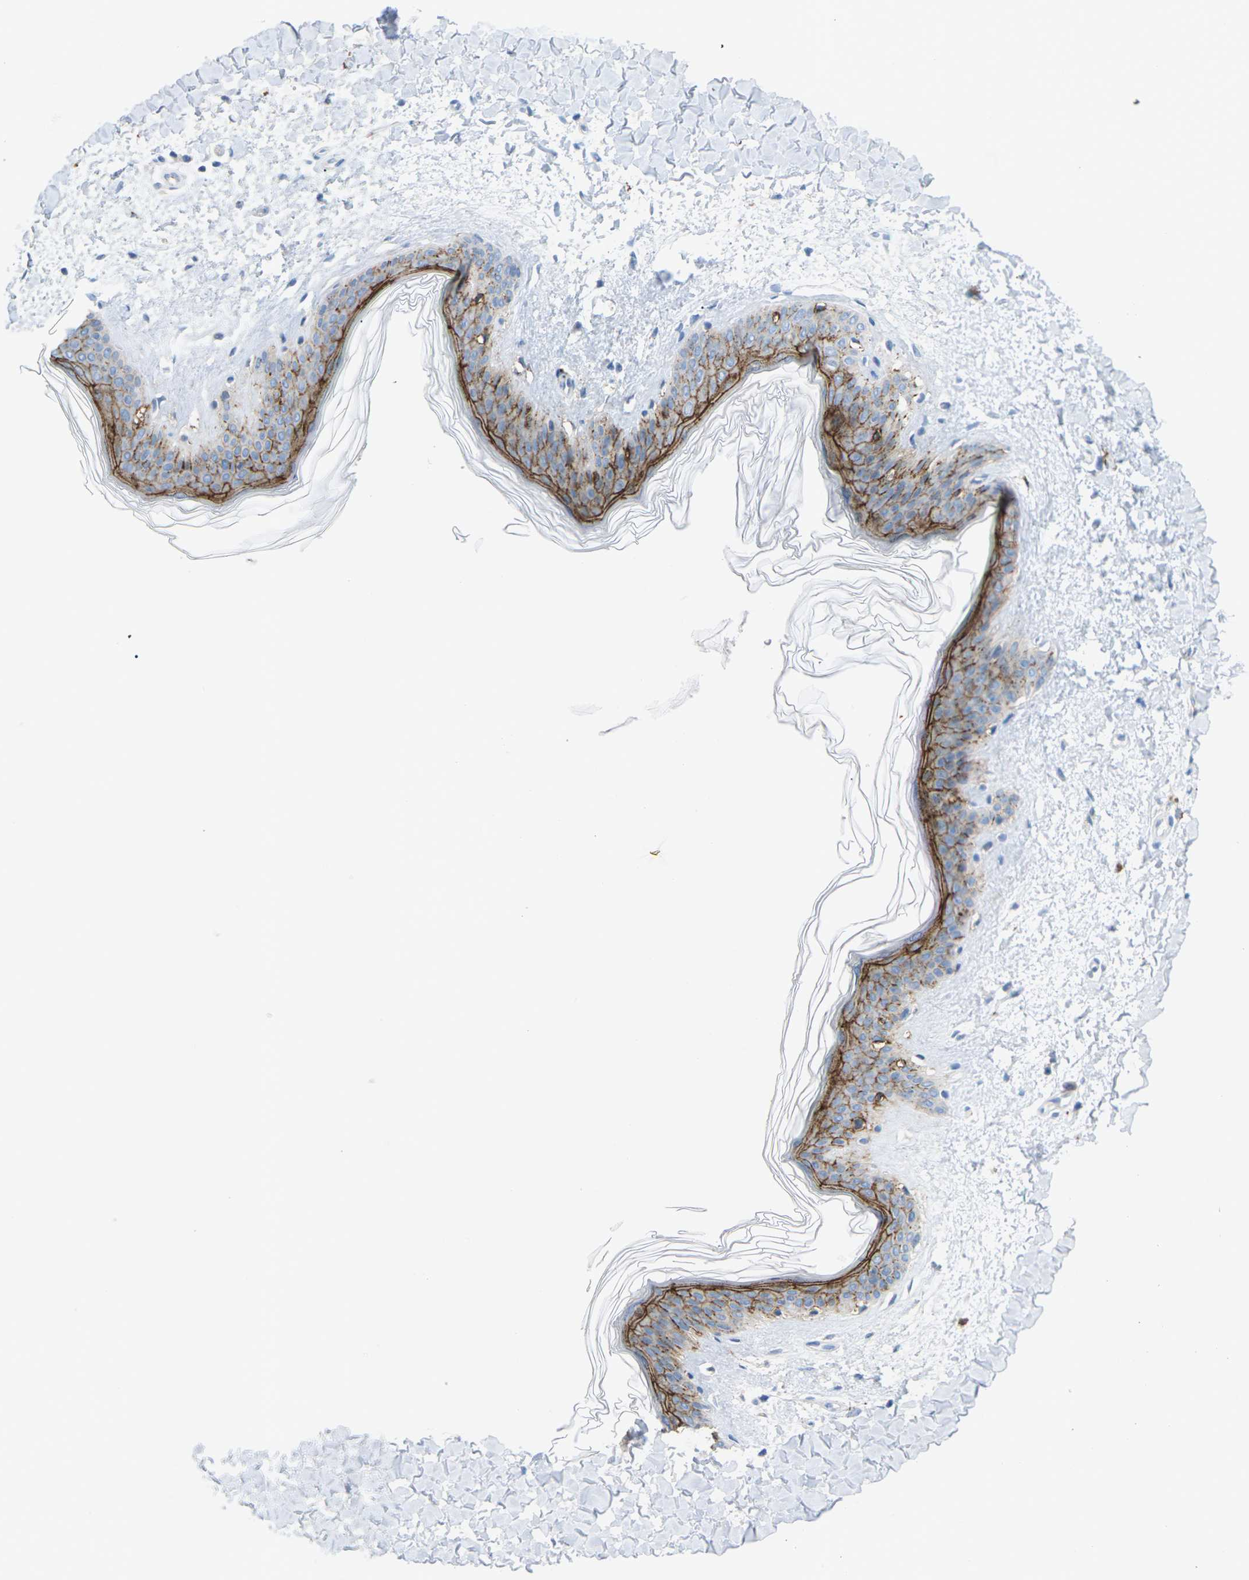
{"staining": {"intensity": "negative", "quantity": "none", "location": "none"}, "tissue": "skin", "cell_type": "Fibroblasts", "image_type": "normal", "snomed": [{"axis": "morphology", "description": "Normal tissue, NOS"}, {"axis": "topography", "description": "Skin"}], "caption": "There is no significant positivity in fibroblasts of skin. (Stains: DAB IHC with hematoxylin counter stain, Microscopy: brightfield microscopy at high magnification).", "gene": "CLDN3", "patient": {"sex": "female", "age": 41}}